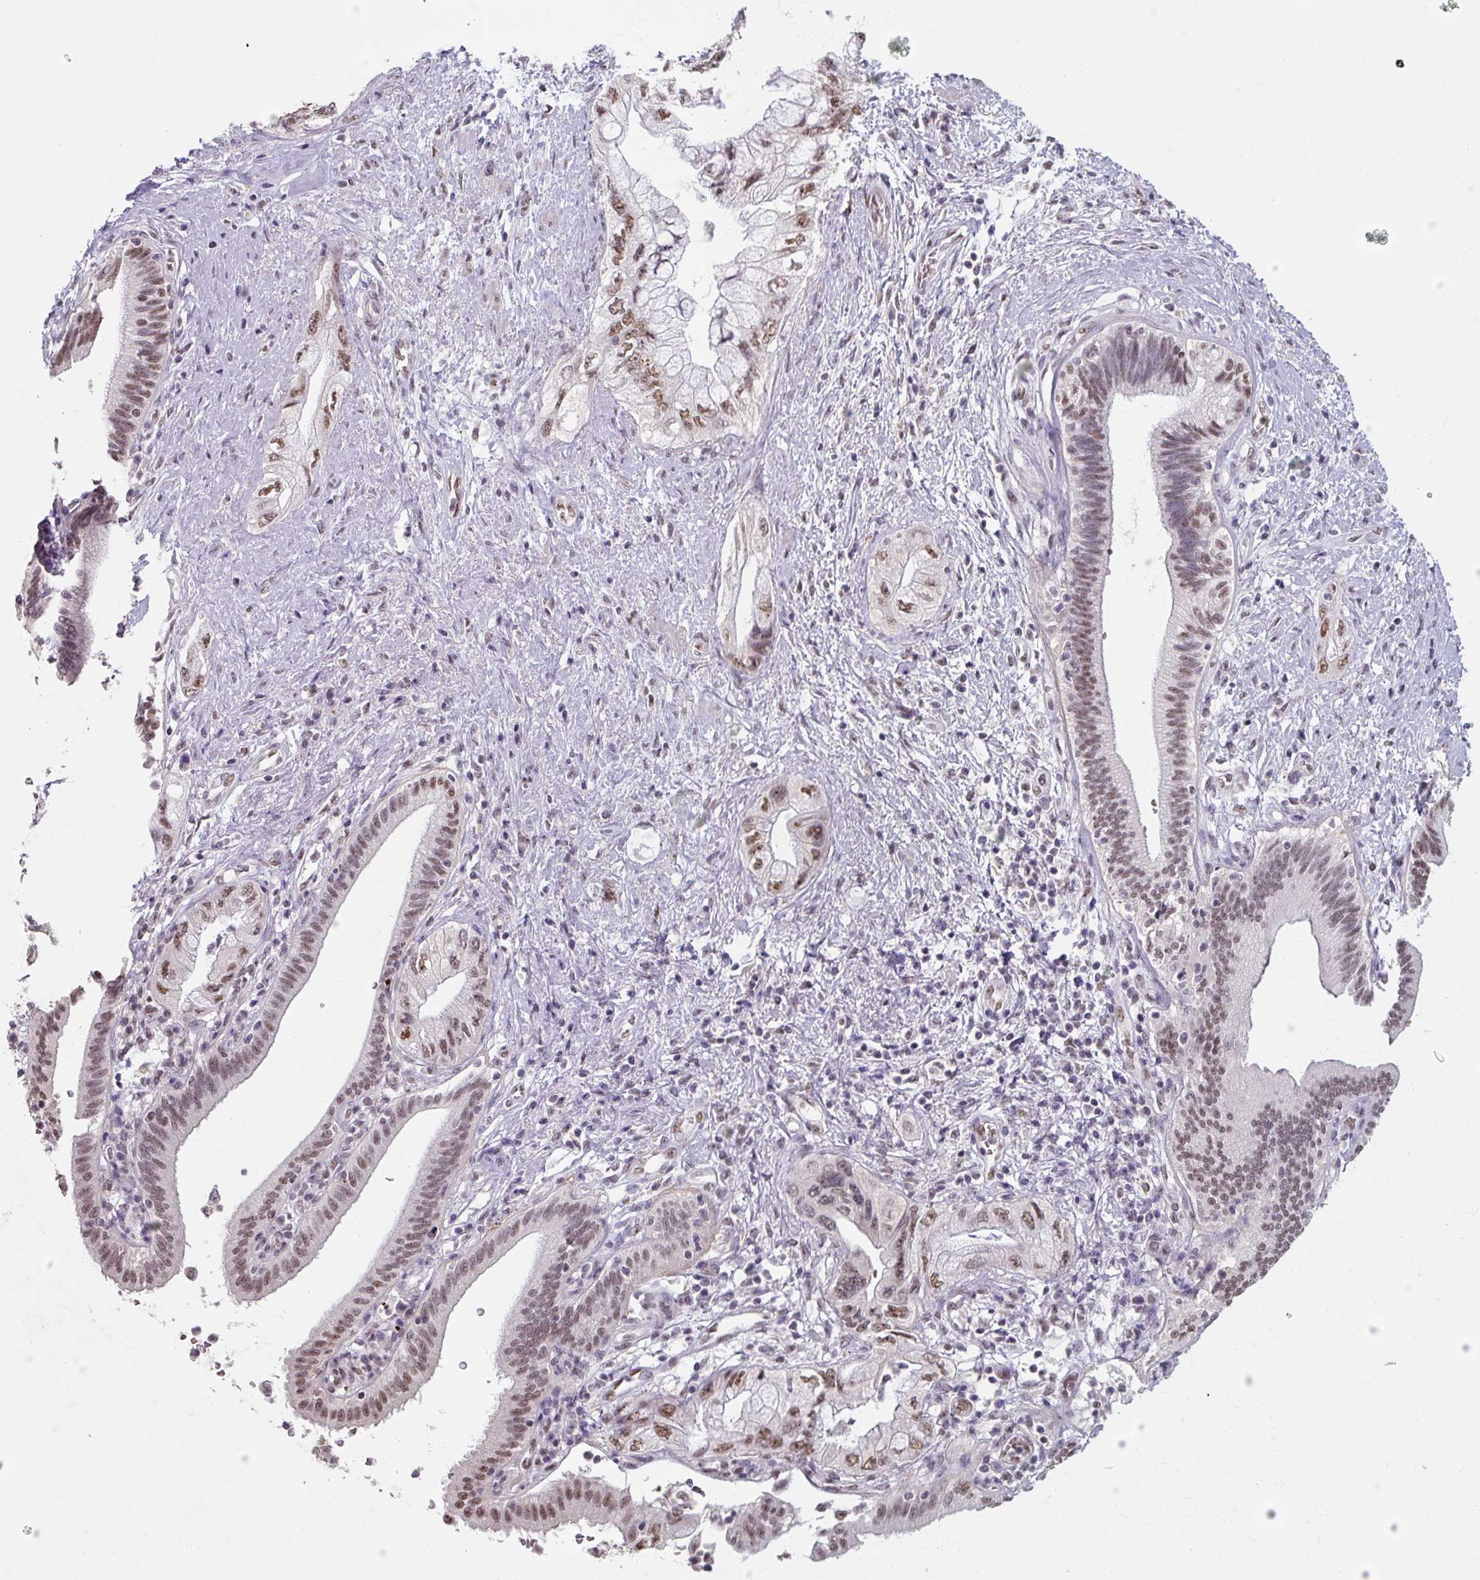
{"staining": {"intensity": "moderate", "quantity": ">75%", "location": "nuclear"}, "tissue": "pancreatic cancer", "cell_type": "Tumor cells", "image_type": "cancer", "snomed": [{"axis": "morphology", "description": "Adenocarcinoma, NOS"}, {"axis": "topography", "description": "Pancreas"}], "caption": "The histopathology image reveals staining of pancreatic cancer, revealing moderate nuclear protein positivity (brown color) within tumor cells. (brown staining indicates protein expression, while blue staining denotes nuclei).", "gene": "ZFTRAF1", "patient": {"sex": "female", "age": 73}}